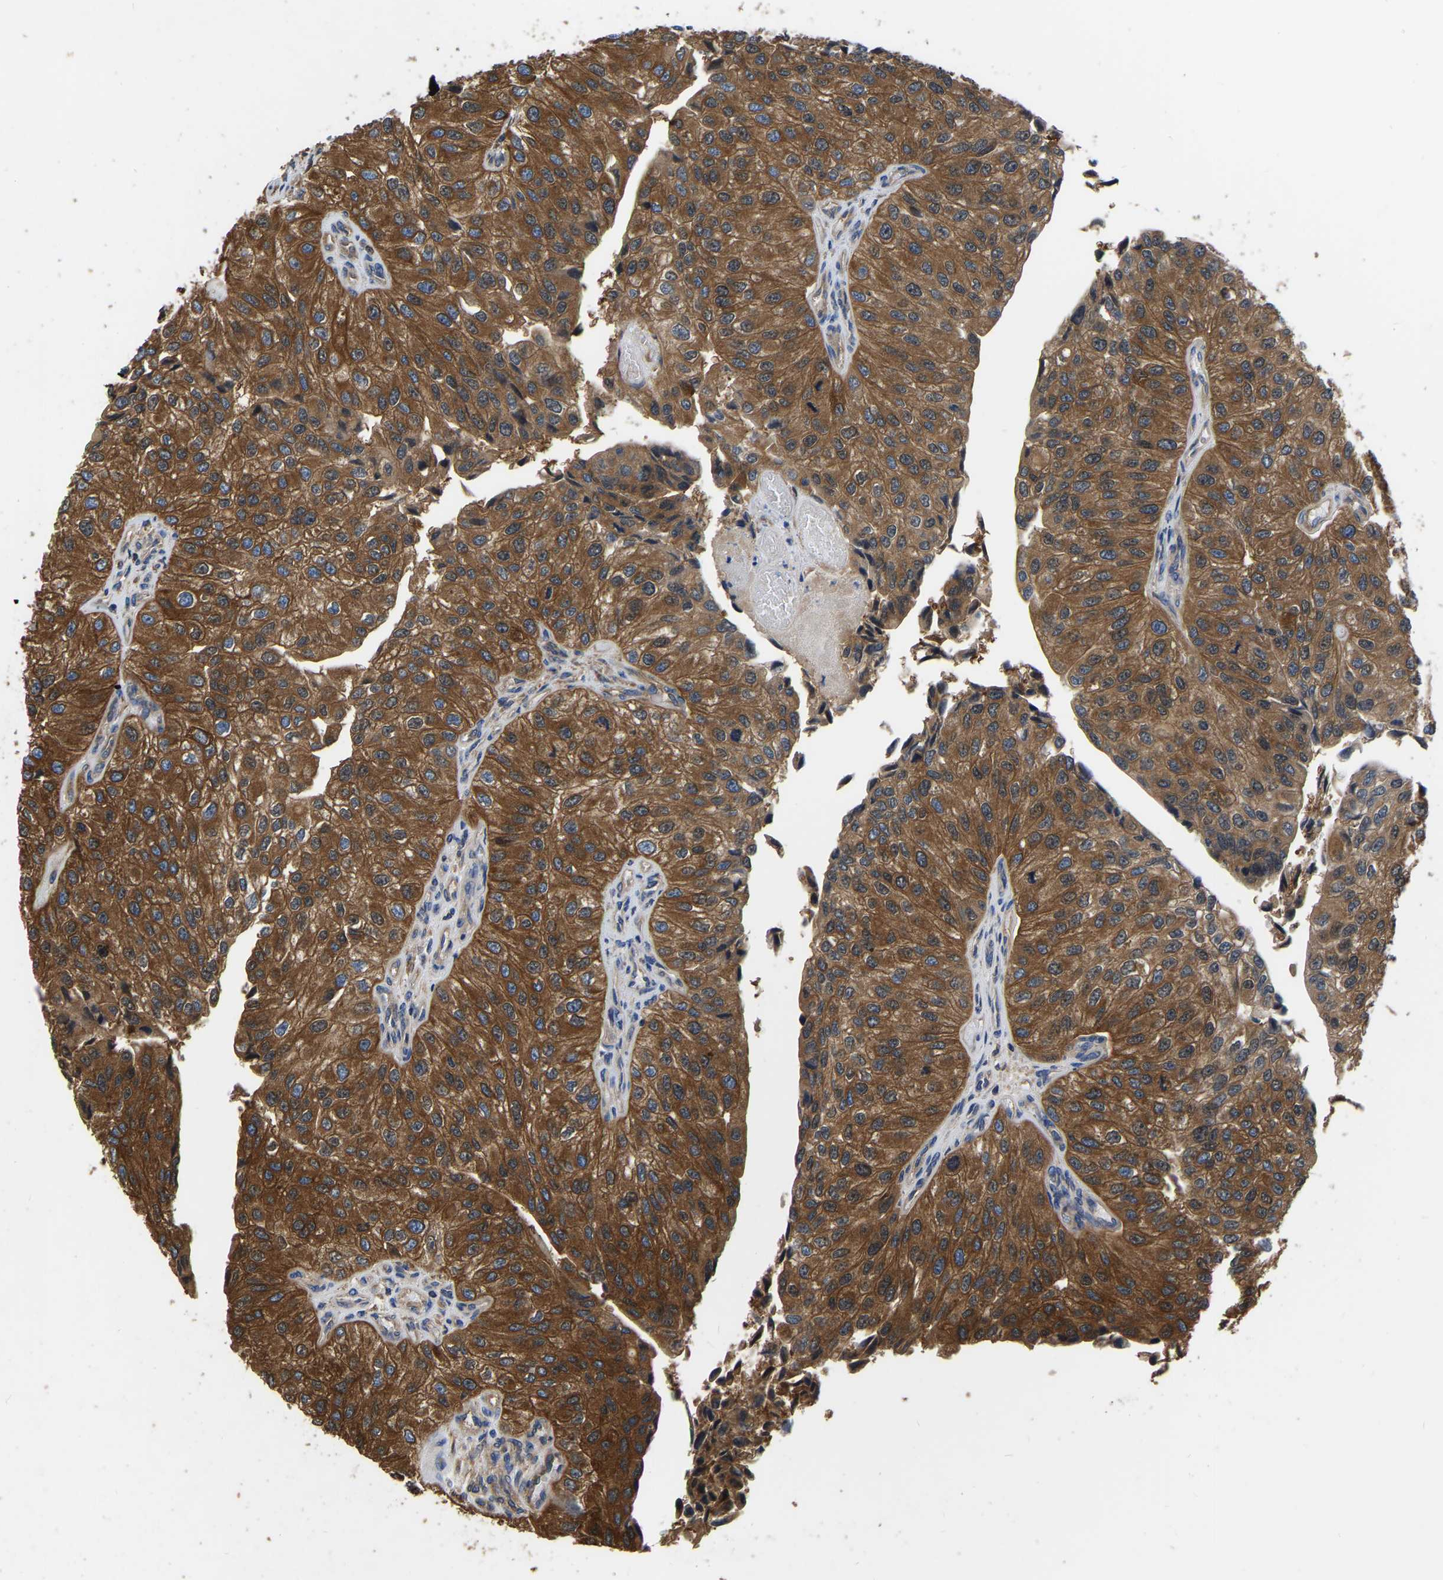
{"staining": {"intensity": "strong", "quantity": ">75%", "location": "cytoplasmic/membranous"}, "tissue": "urothelial cancer", "cell_type": "Tumor cells", "image_type": "cancer", "snomed": [{"axis": "morphology", "description": "Urothelial carcinoma, High grade"}, {"axis": "topography", "description": "Kidney"}, {"axis": "topography", "description": "Urinary bladder"}], "caption": "A photomicrograph of high-grade urothelial carcinoma stained for a protein reveals strong cytoplasmic/membranous brown staining in tumor cells.", "gene": "GARS1", "patient": {"sex": "male", "age": 77}}